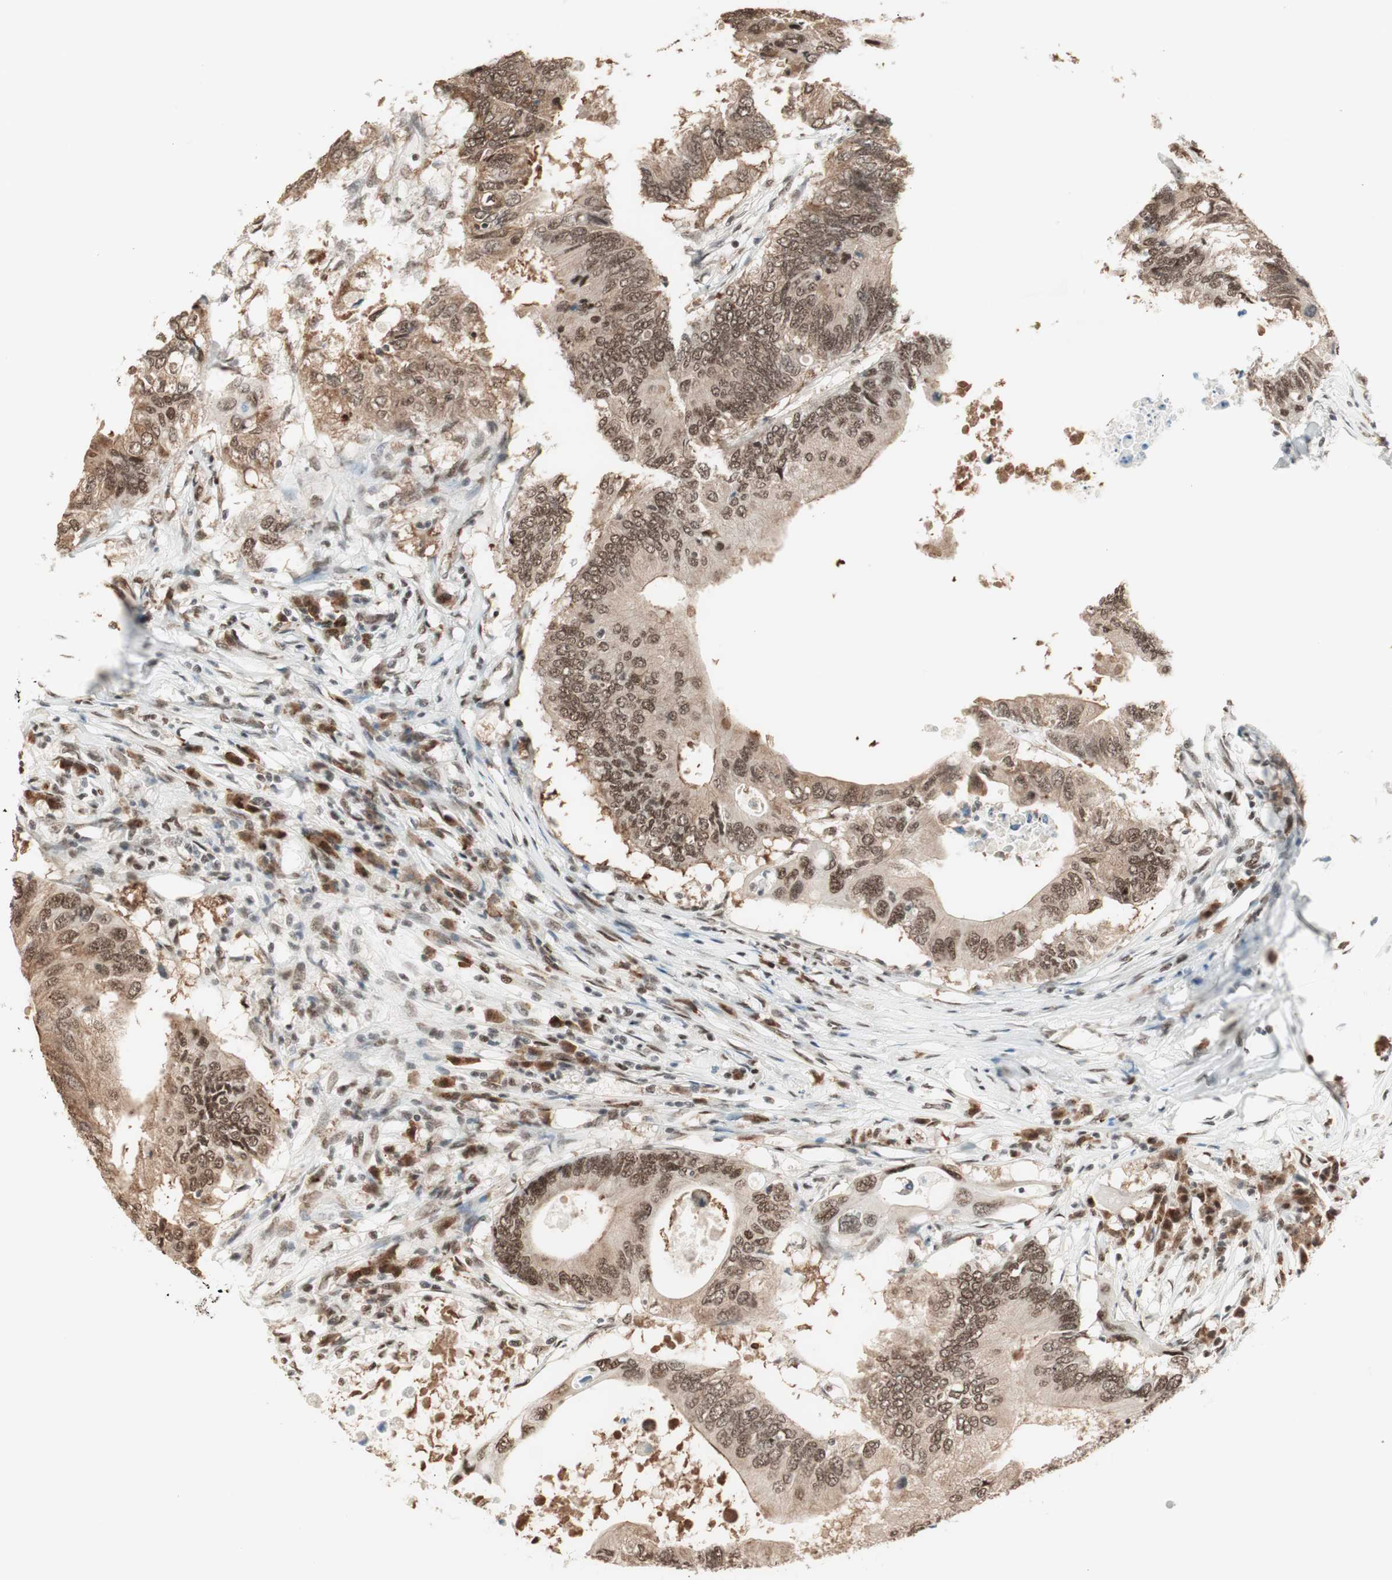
{"staining": {"intensity": "moderate", "quantity": ">75%", "location": "nuclear"}, "tissue": "colorectal cancer", "cell_type": "Tumor cells", "image_type": "cancer", "snomed": [{"axis": "morphology", "description": "Adenocarcinoma, NOS"}, {"axis": "topography", "description": "Colon"}], "caption": "Brown immunohistochemical staining in human colorectal cancer demonstrates moderate nuclear positivity in about >75% of tumor cells.", "gene": "SMARCE1", "patient": {"sex": "male", "age": 71}}